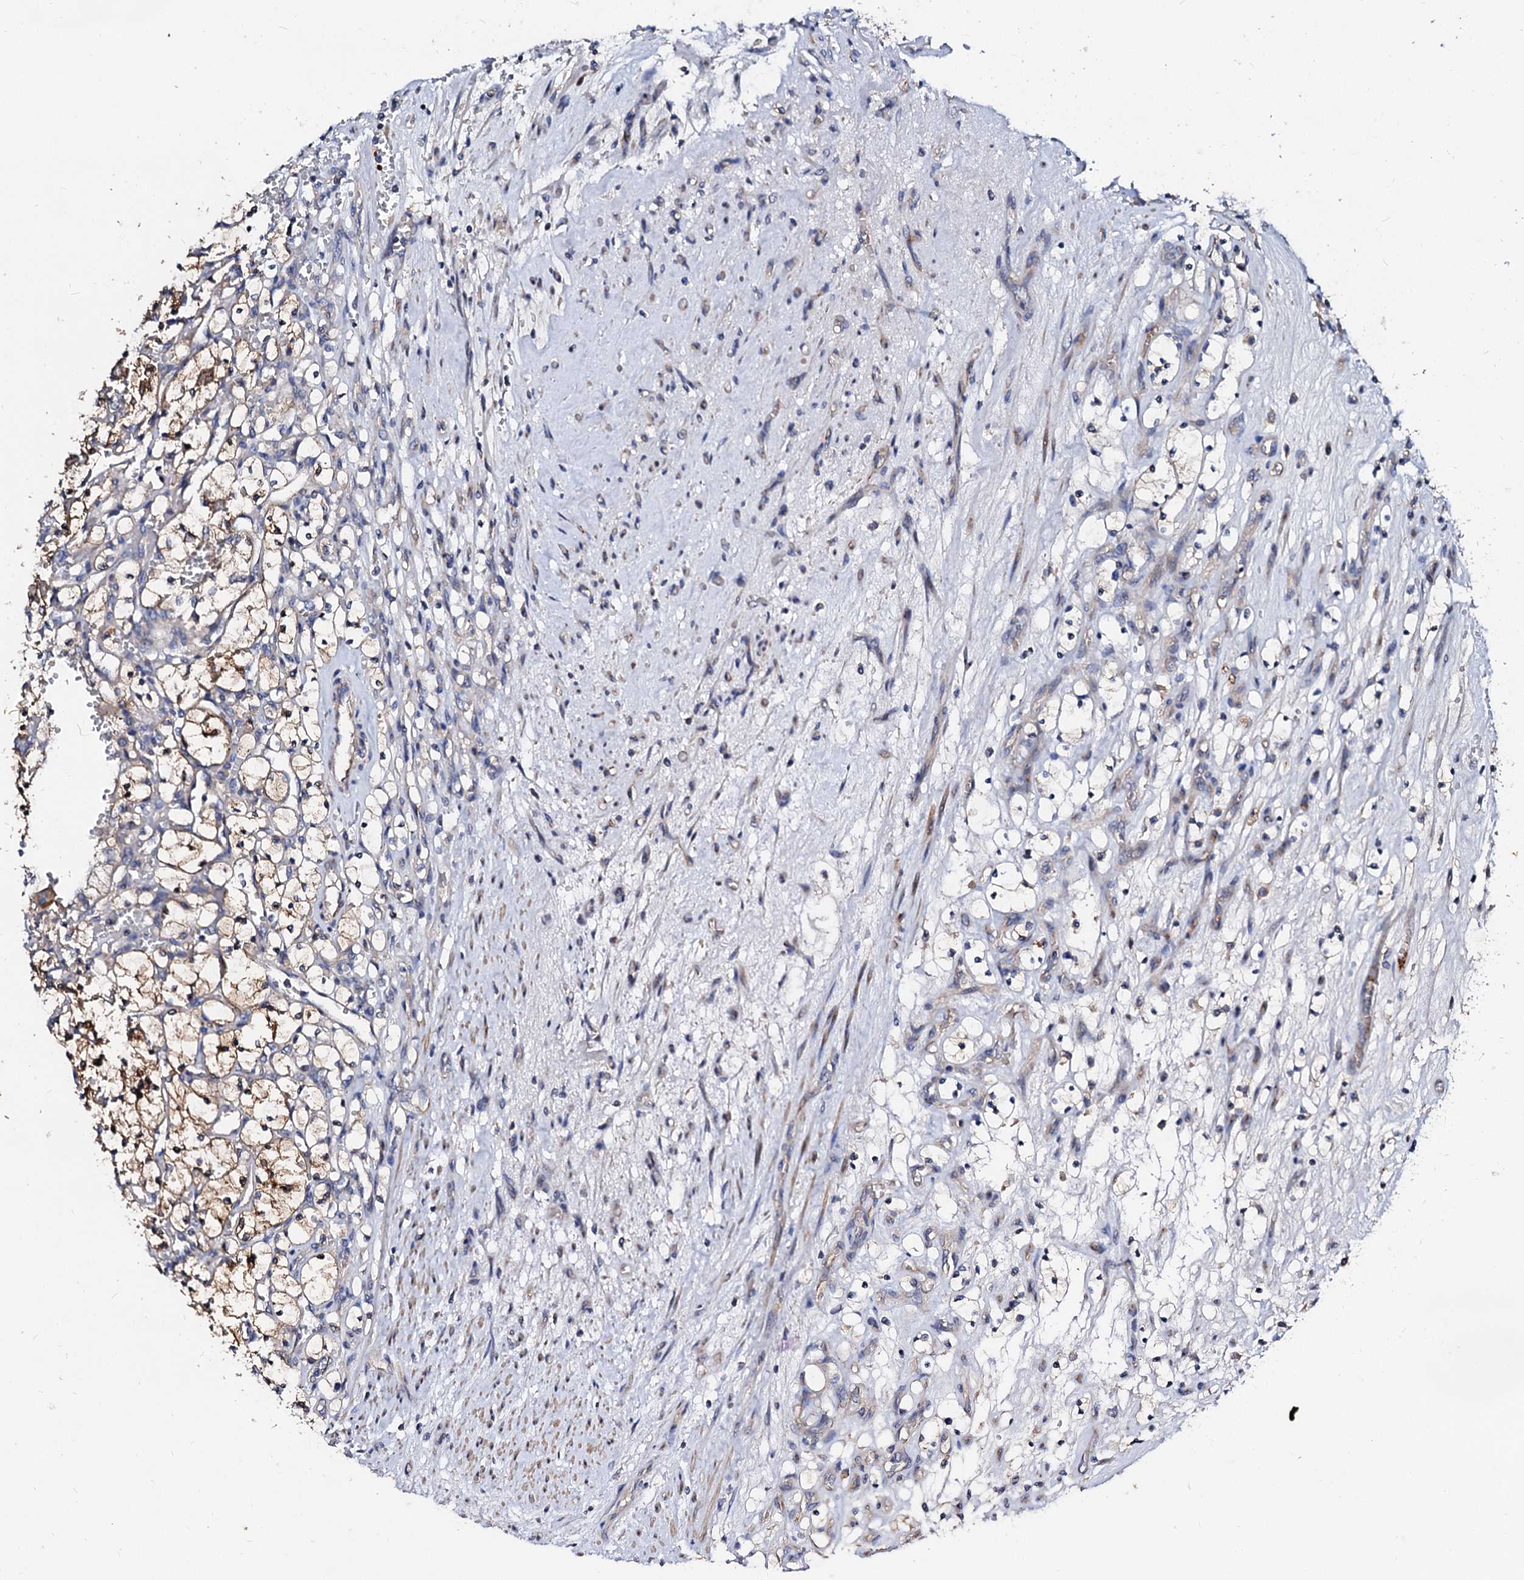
{"staining": {"intensity": "moderate", "quantity": "<25%", "location": "cytoplasmic/membranous"}, "tissue": "renal cancer", "cell_type": "Tumor cells", "image_type": "cancer", "snomed": [{"axis": "morphology", "description": "Adenocarcinoma, NOS"}, {"axis": "topography", "description": "Kidney"}], "caption": "This histopathology image shows renal adenocarcinoma stained with IHC to label a protein in brown. The cytoplasmic/membranous of tumor cells show moderate positivity for the protein. Nuclei are counter-stained blue.", "gene": "FIBIN", "patient": {"sex": "female", "age": 69}}